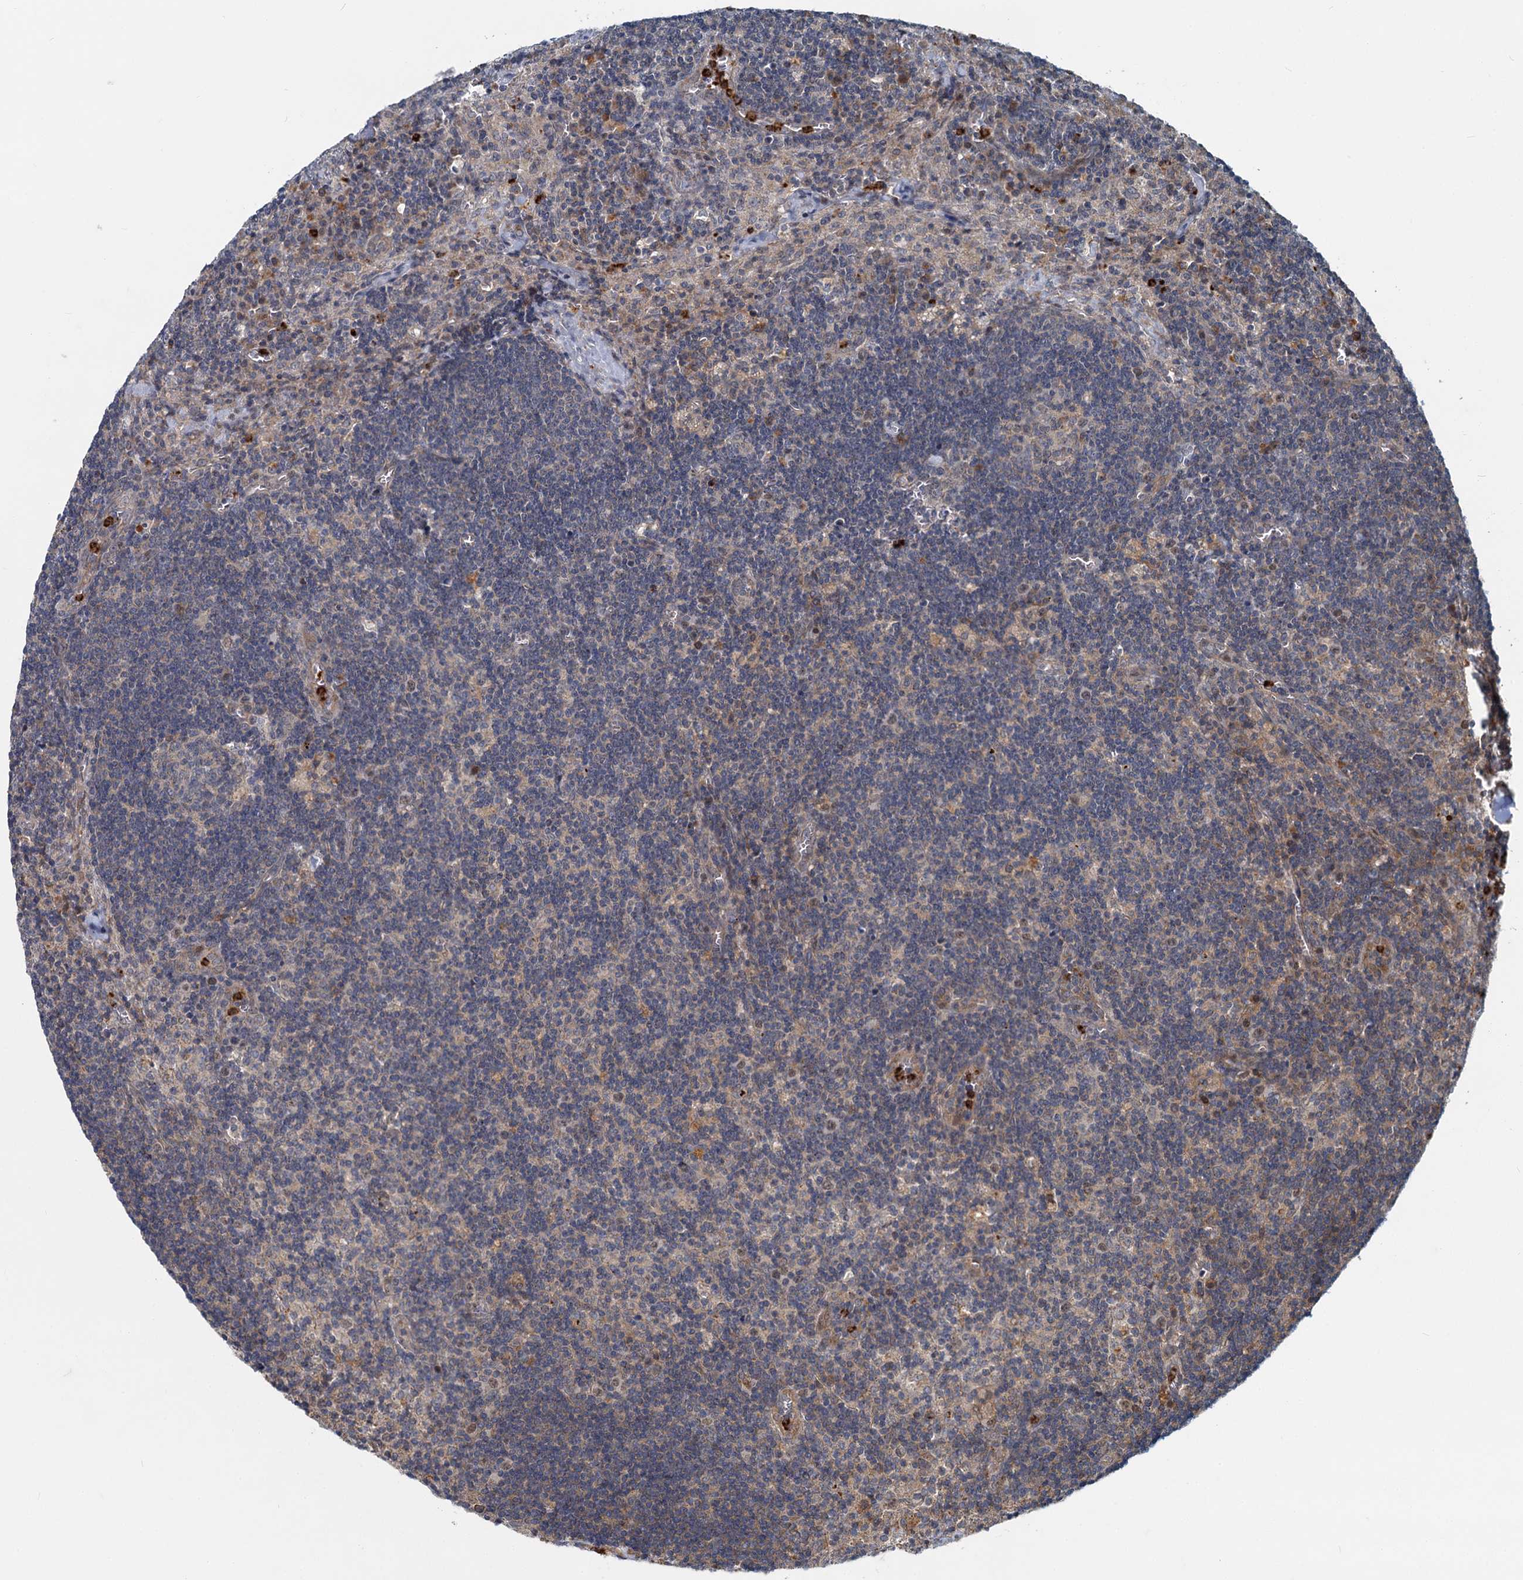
{"staining": {"intensity": "negative", "quantity": "none", "location": "none"}, "tissue": "lymph node", "cell_type": "Germinal center cells", "image_type": "normal", "snomed": [{"axis": "morphology", "description": "Normal tissue, NOS"}, {"axis": "topography", "description": "Lymph node"}], "caption": "Unremarkable lymph node was stained to show a protein in brown. There is no significant expression in germinal center cells. (Brightfield microscopy of DAB immunohistochemistry (IHC) at high magnification).", "gene": "ADCY2", "patient": {"sex": "male", "age": 58}}